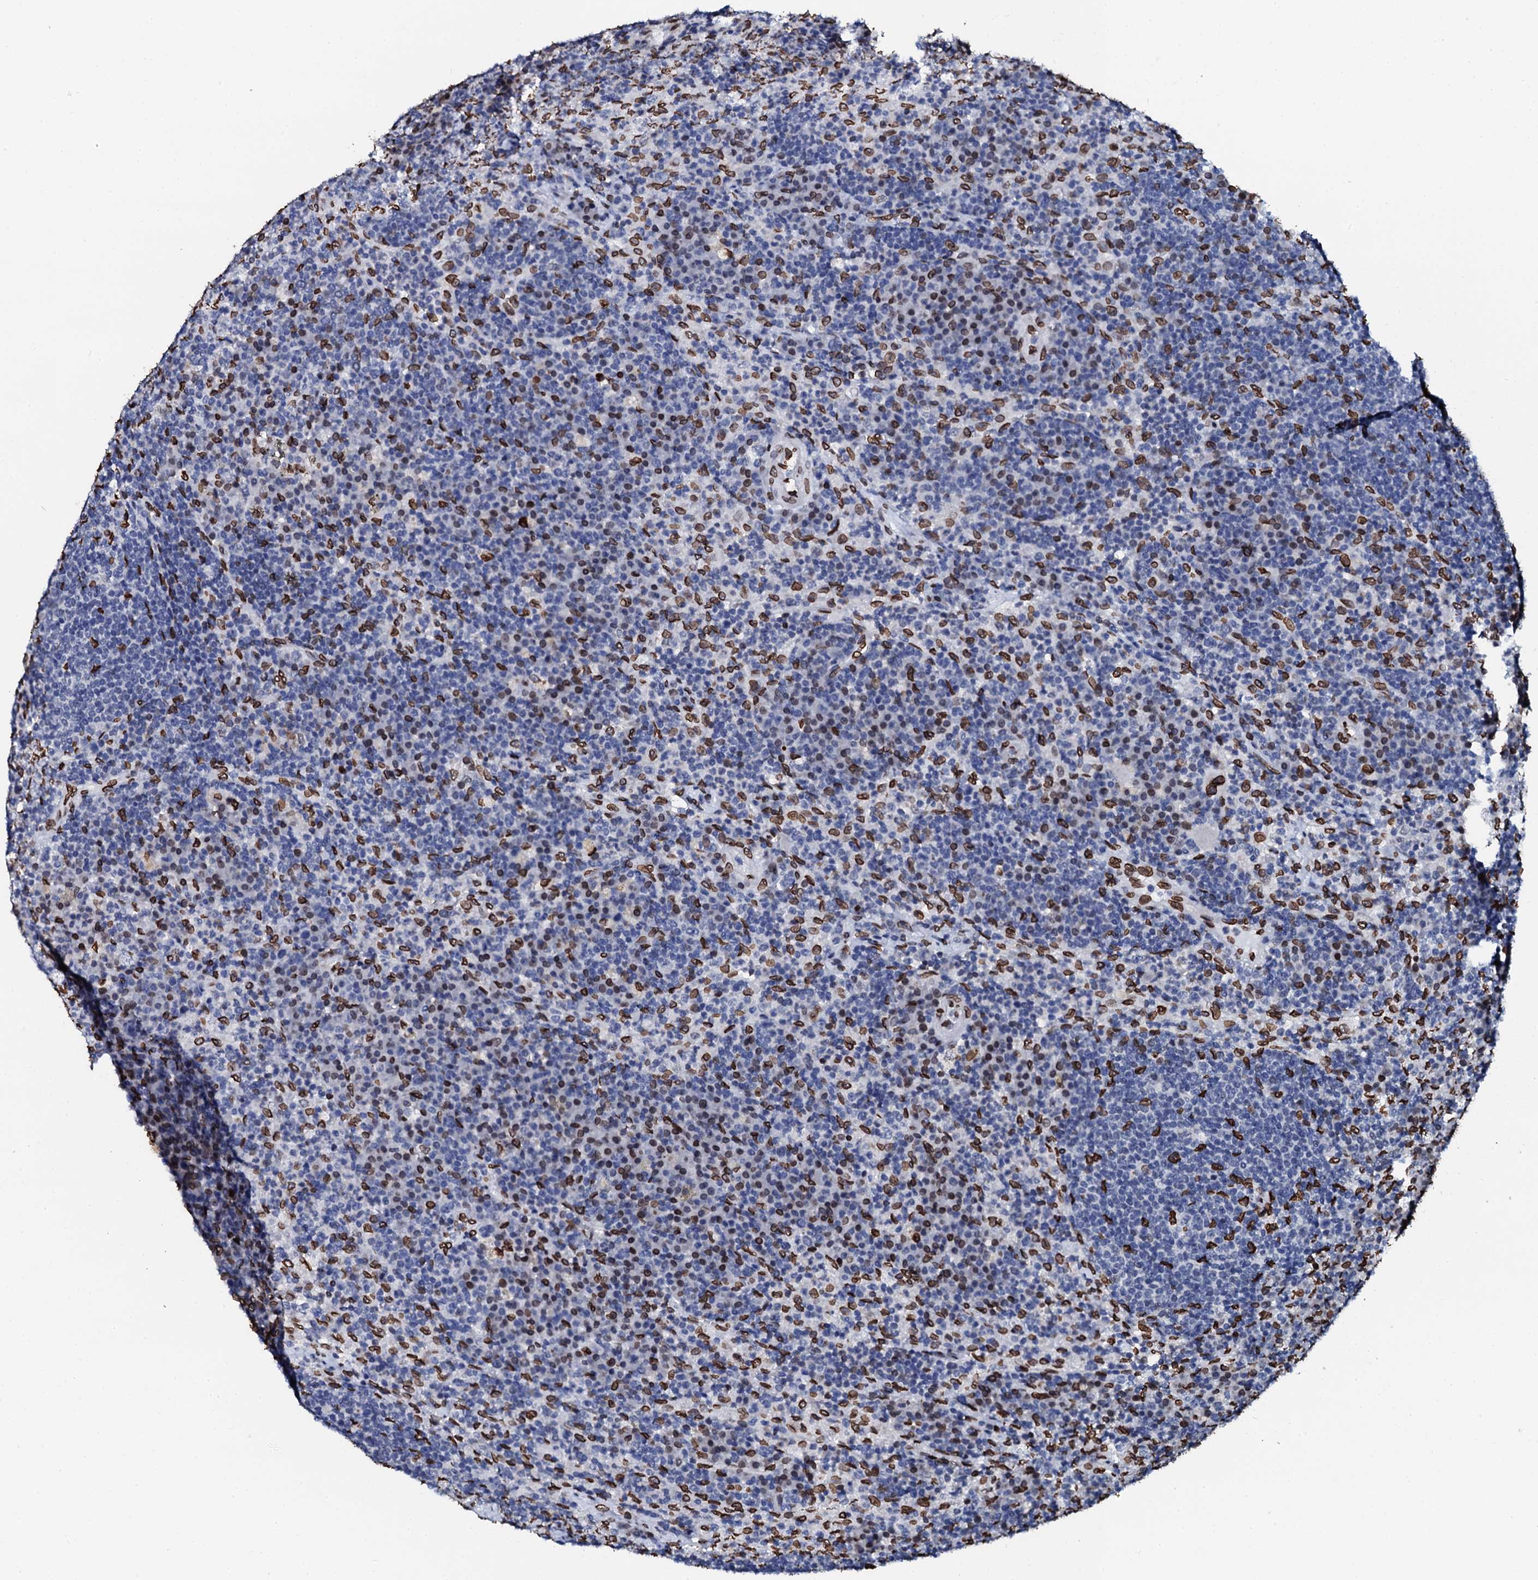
{"staining": {"intensity": "moderate", "quantity": "<25%", "location": "nuclear"}, "tissue": "lymph node", "cell_type": "Germinal center cells", "image_type": "normal", "snomed": [{"axis": "morphology", "description": "Normal tissue, NOS"}, {"axis": "topography", "description": "Lymph node"}], "caption": "Immunohistochemical staining of unremarkable lymph node exhibits low levels of moderate nuclear staining in approximately <25% of germinal center cells.", "gene": "KATNAL2", "patient": {"sex": "female", "age": 70}}